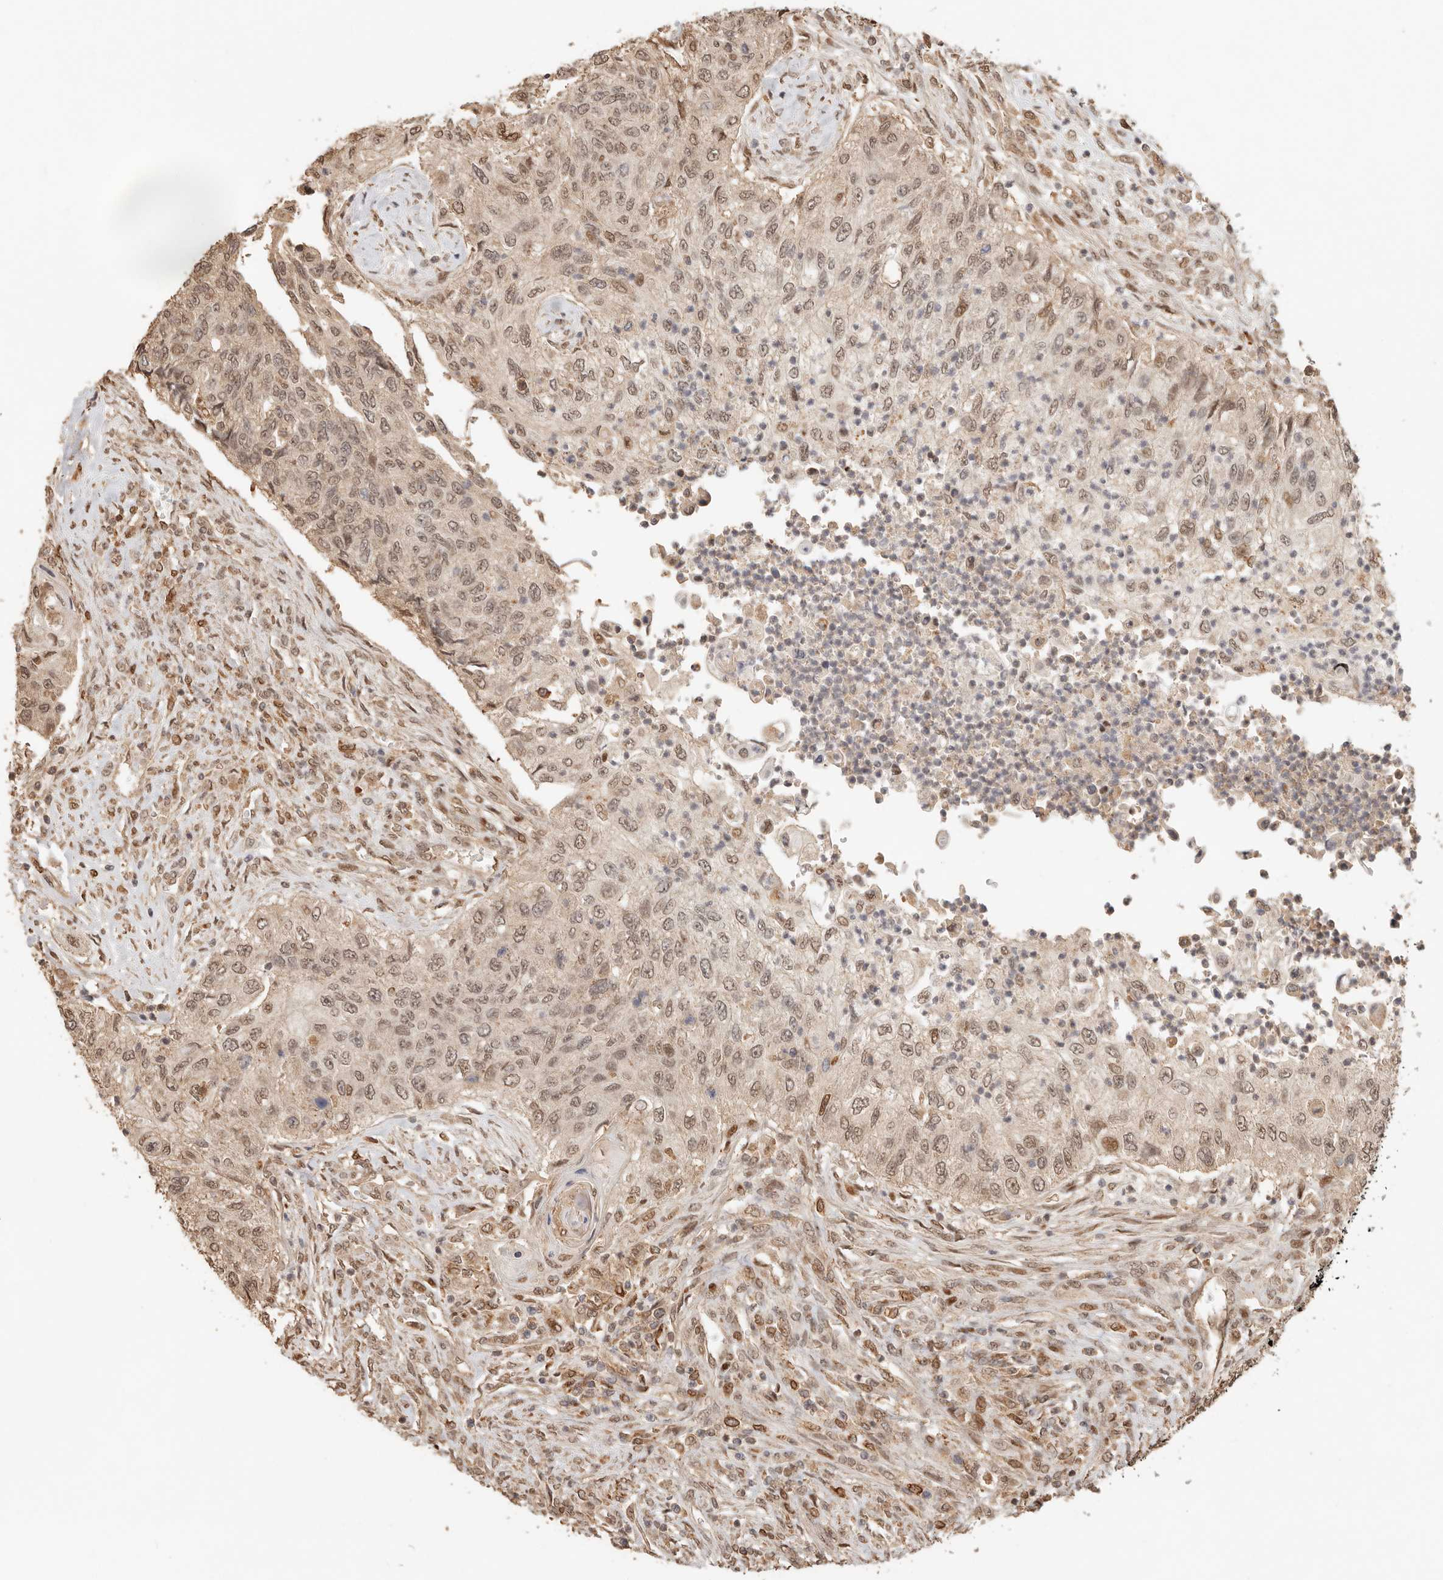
{"staining": {"intensity": "moderate", "quantity": ">75%", "location": "nuclear"}, "tissue": "urothelial cancer", "cell_type": "Tumor cells", "image_type": "cancer", "snomed": [{"axis": "morphology", "description": "Urothelial carcinoma, High grade"}, {"axis": "topography", "description": "Urinary bladder"}], "caption": "Urothelial carcinoma (high-grade) stained with IHC reveals moderate nuclear expression in approximately >75% of tumor cells.", "gene": "NPAS2", "patient": {"sex": "female", "age": 60}}